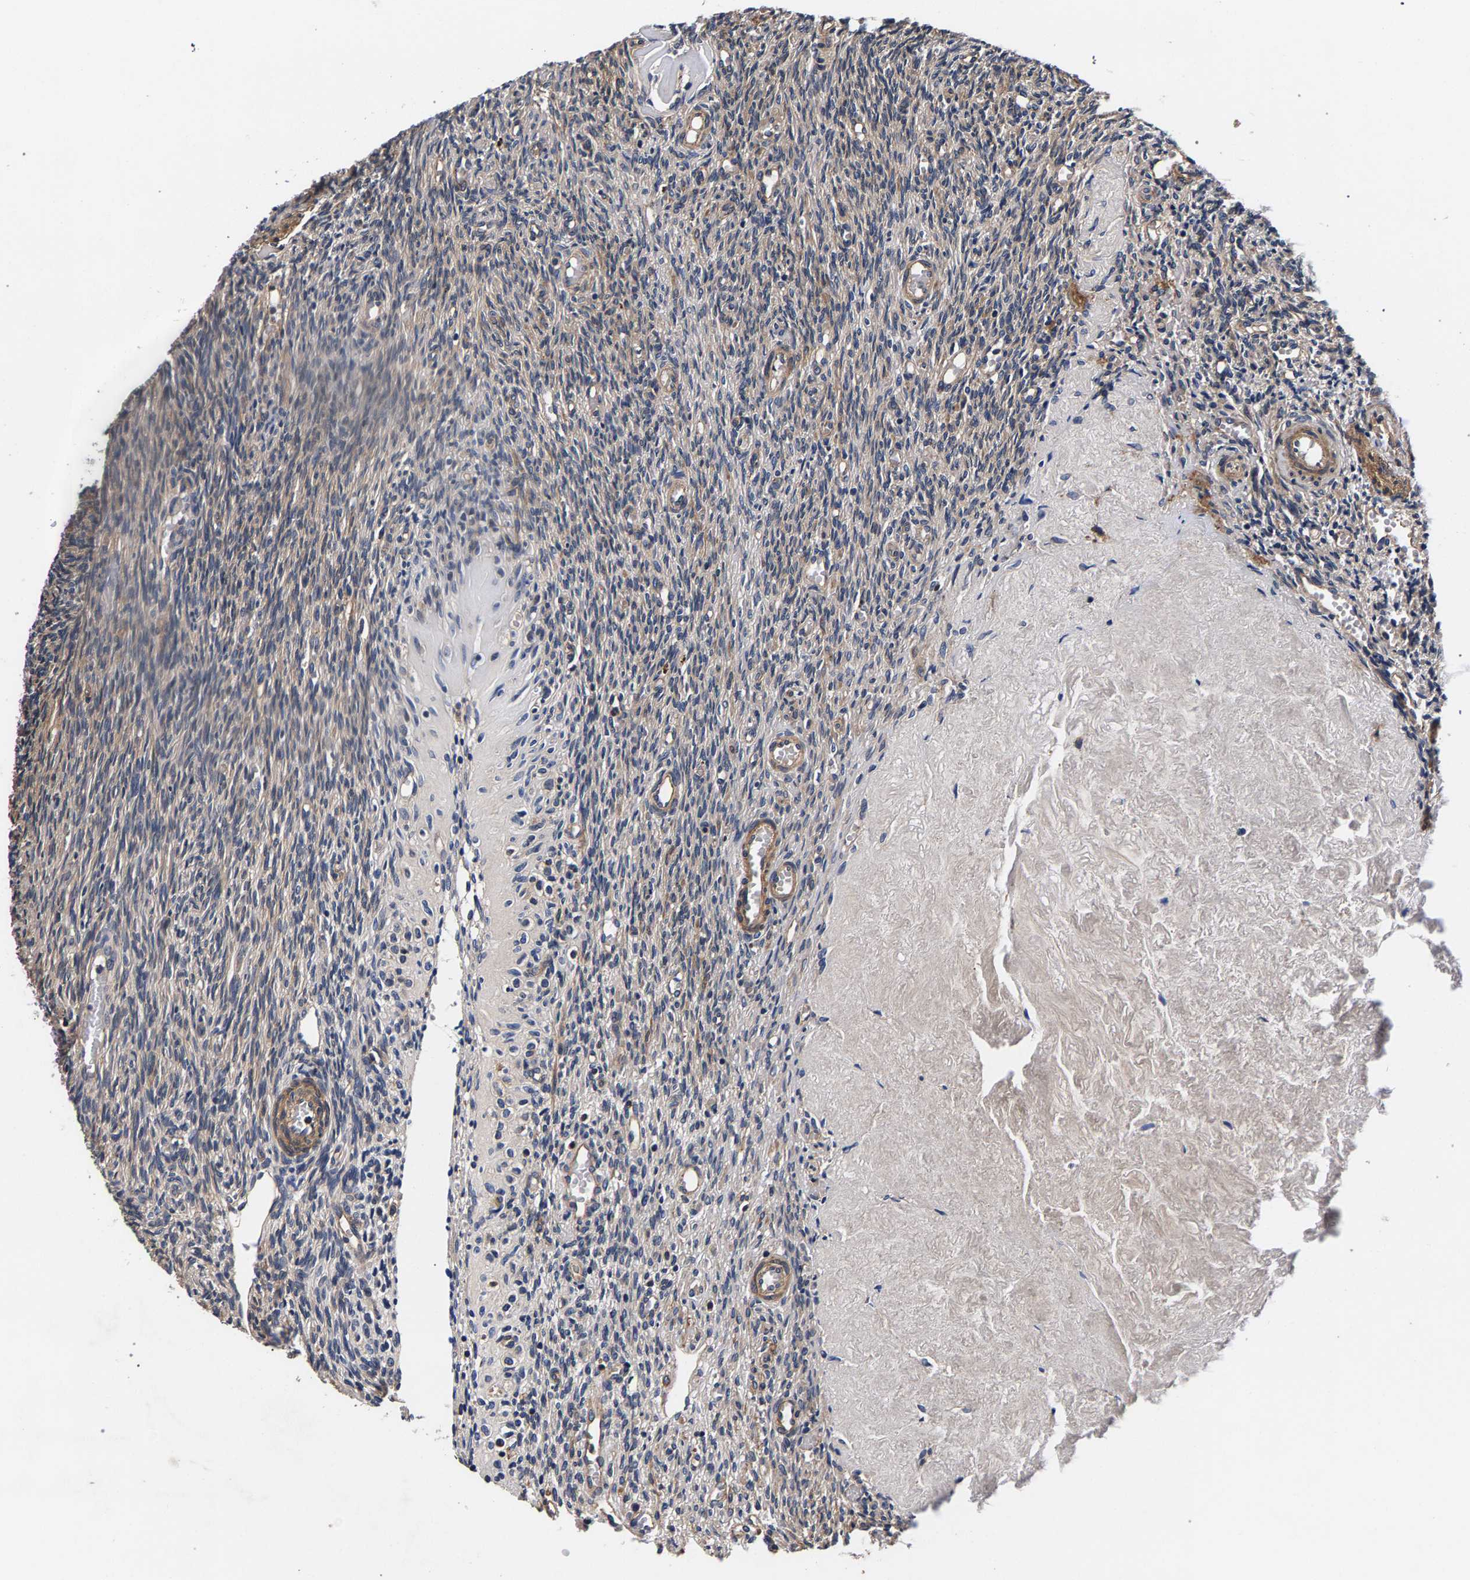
{"staining": {"intensity": "weak", "quantity": "<25%", "location": "cytoplasmic/membranous"}, "tissue": "ovary", "cell_type": "Ovarian stroma cells", "image_type": "normal", "snomed": [{"axis": "morphology", "description": "Normal tissue, NOS"}, {"axis": "topography", "description": "Ovary"}], "caption": "DAB (3,3'-diaminobenzidine) immunohistochemical staining of benign human ovary shows no significant expression in ovarian stroma cells.", "gene": "MARCHF7", "patient": {"sex": "female", "age": 41}}